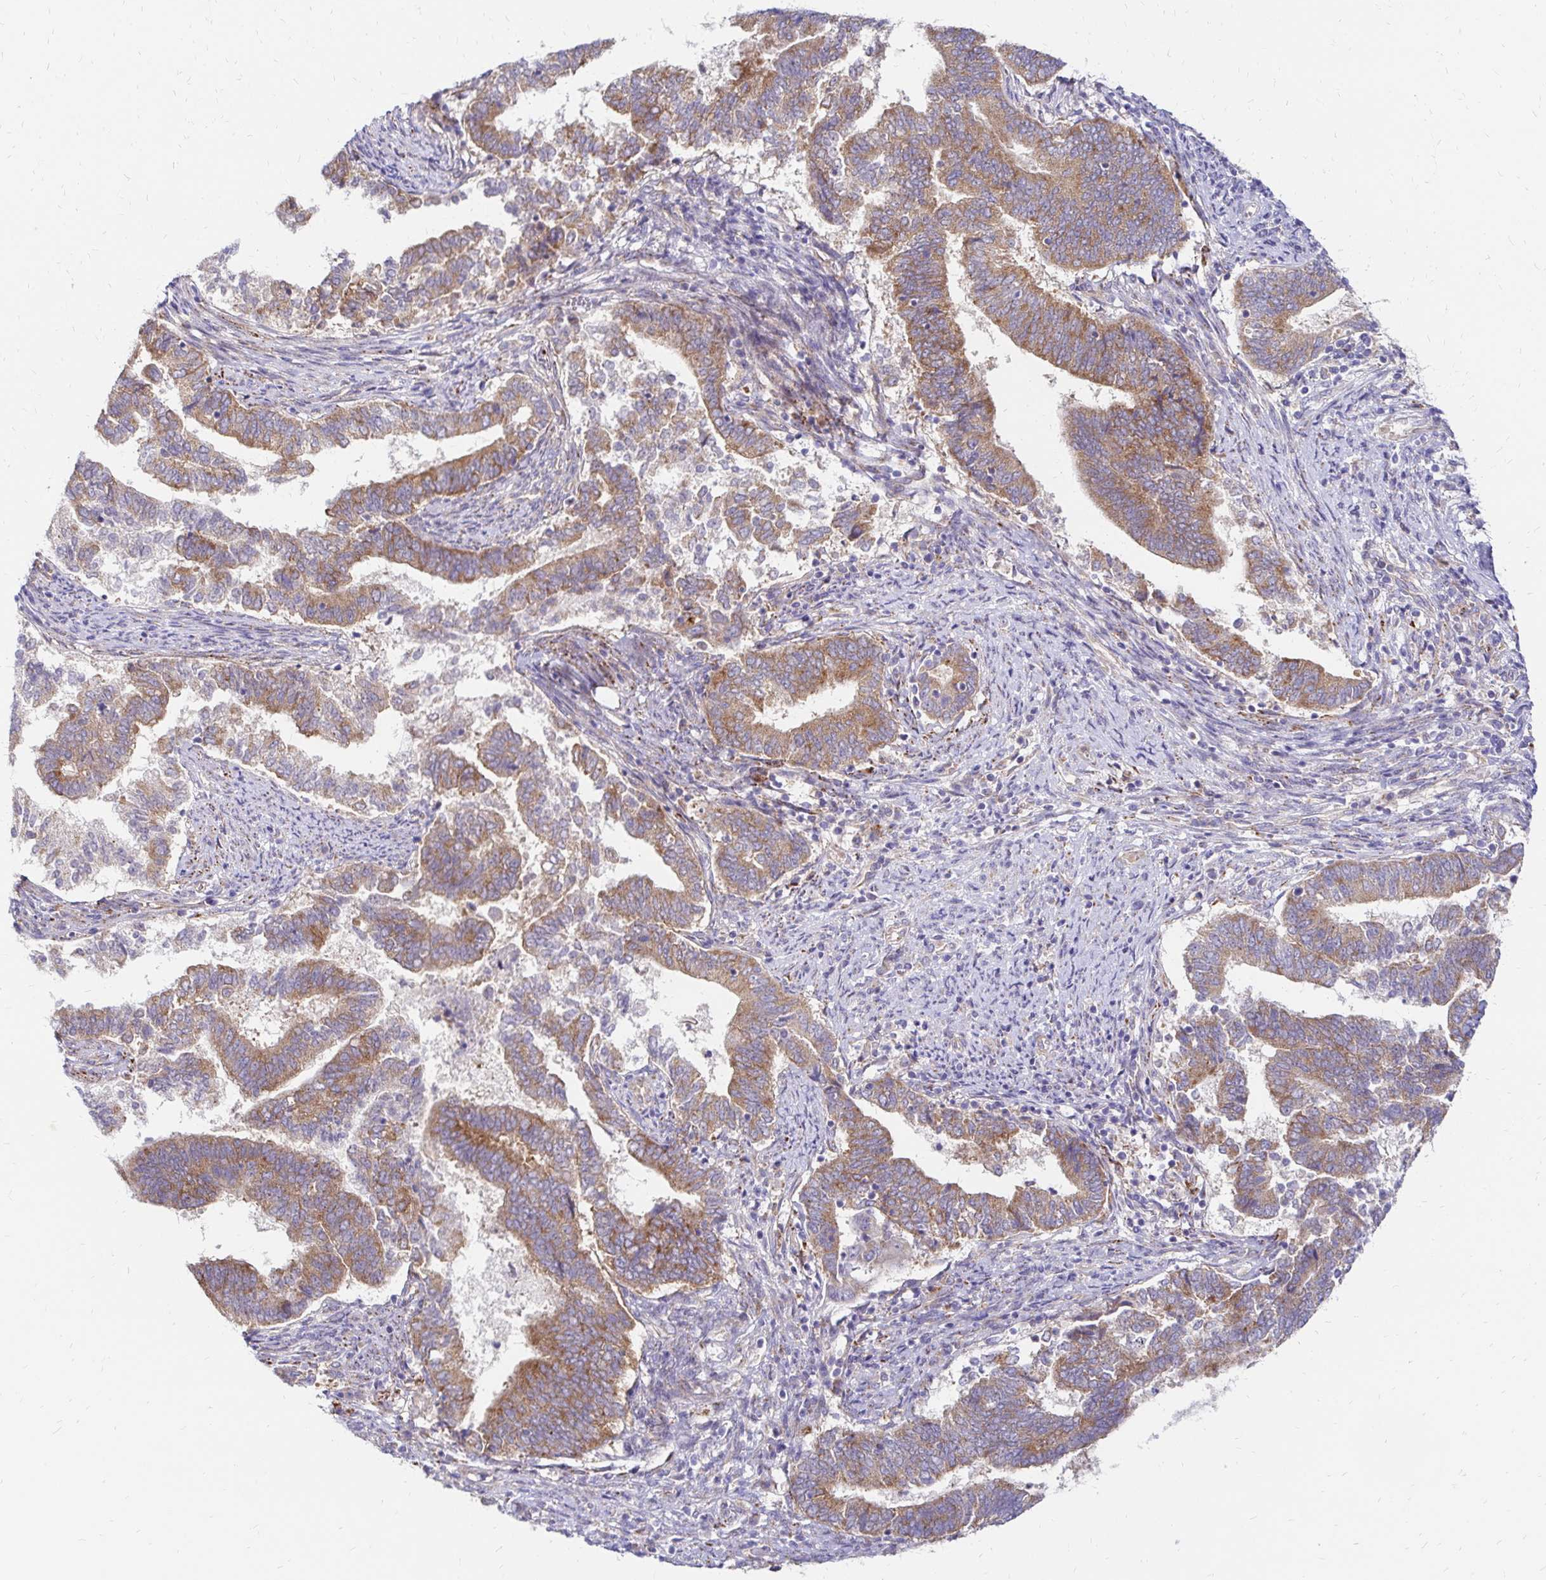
{"staining": {"intensity": "moderate", "quantity": ">75%", "location": "cytoplasmic/membranous"}, "tissue": "endometrial cancer", "cell_type": "Tumor cells", "image_type": "cancer", "snomed": [{"axis": "morphology", "description": "Adenocarcinoma, NOS"}, {"axis": "topography", "description": "Endometrium"}], "caption": "Protein staining exhibits moderate cytoplasmic/membranous expression in approximately >75% of tumor cells in endometrial cancer.", "gene": "IDUA", "patient": {"sex": "female", "age": 65}}